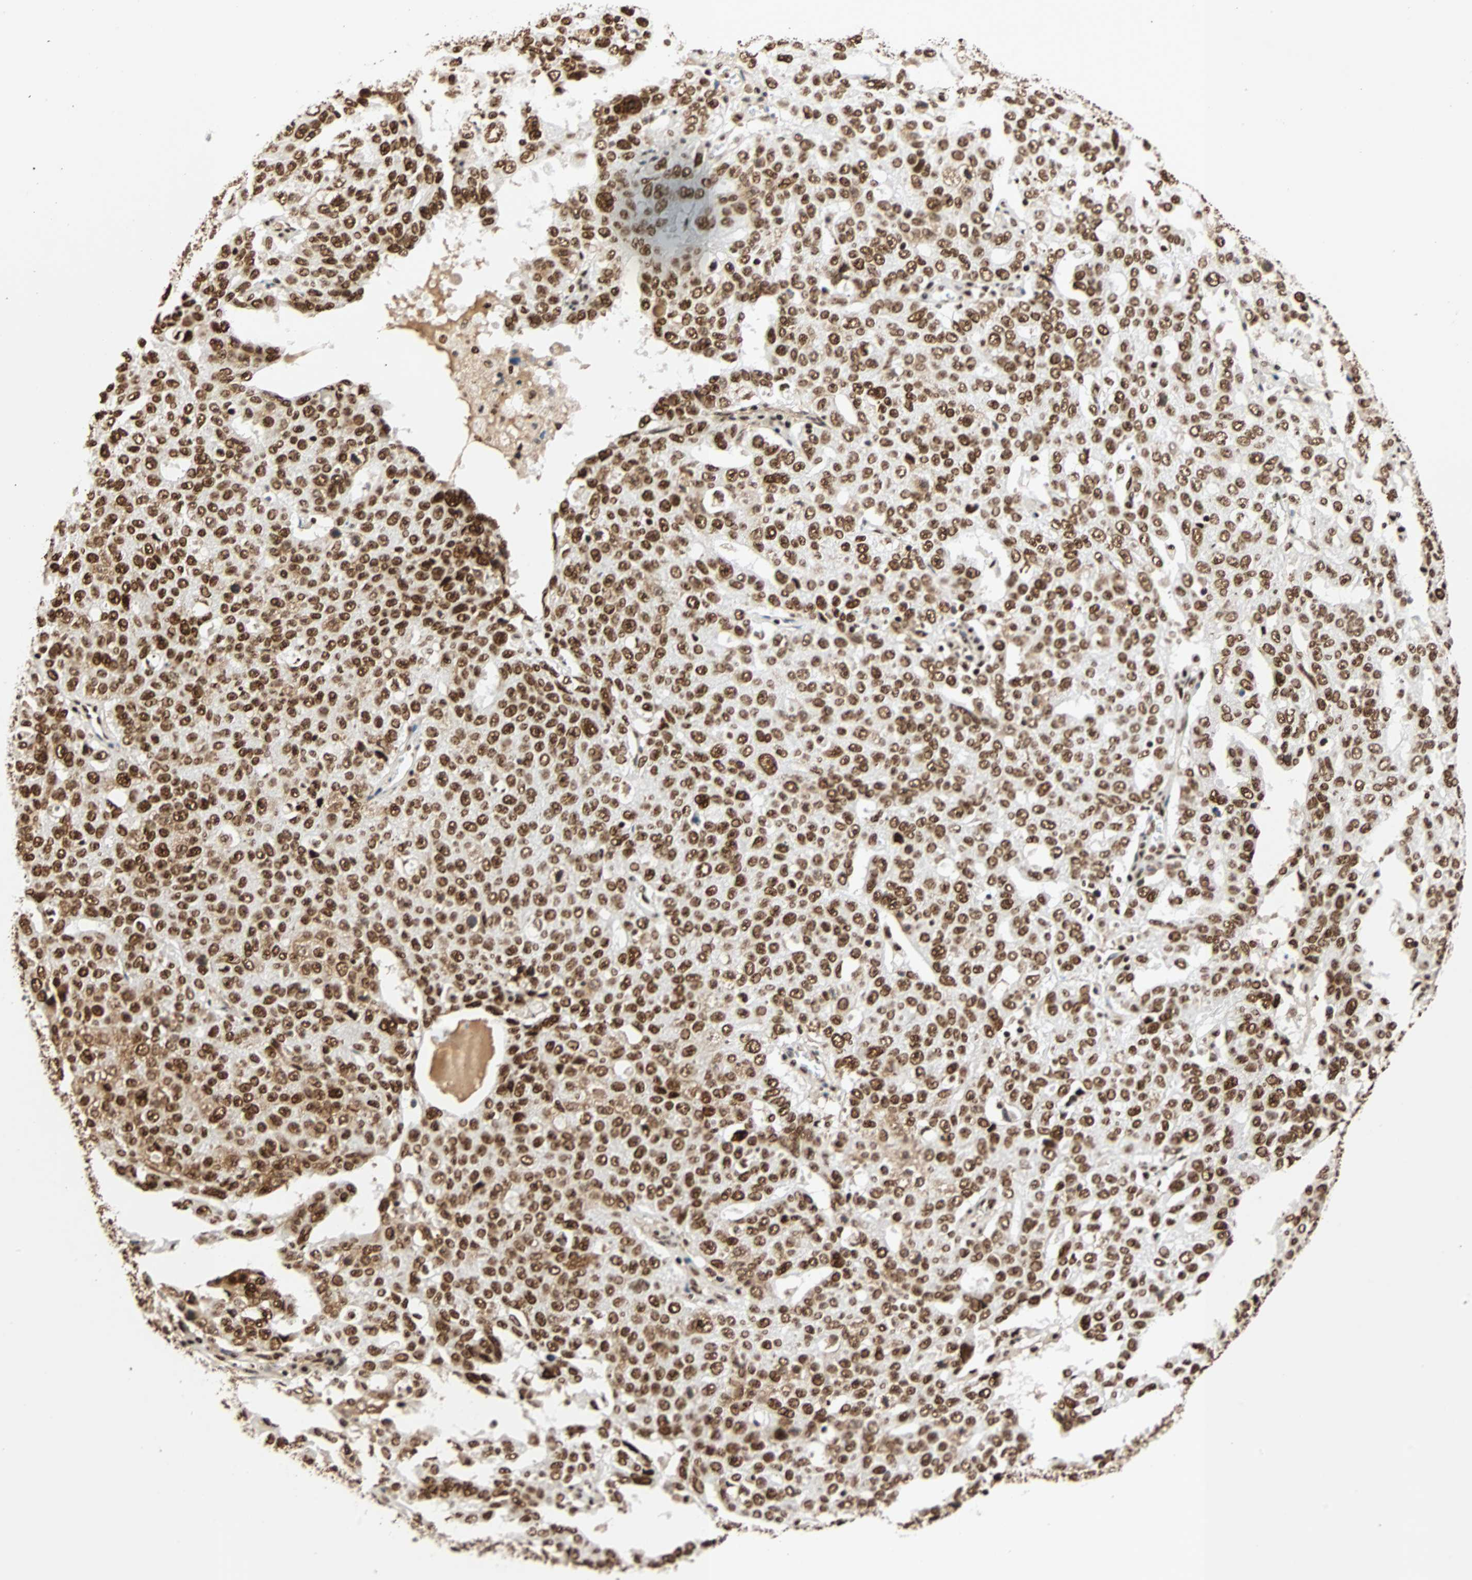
{"staining": {"intensity": "strong", "quantity": ">75%", "location": "cytoplasmic/membranous,nuclear"}, "tissue": "ovarian cancer", "cell_type": "Tumor cells", "image_type": "cancer", "snomed": [{"axis": "morphology", "description": "Carcinoma, endometroid"}, {"axis": "topography", "description": "Ovary"}], "caption": "Ovarian endometroid carcinoma stained with DAB IHC shows high levels of strong cytoplasmic/membranous and nuclear staining in approximately >75% of tumor cells.", "gene": "CDK12", "patient": {"sex": "female", "age": 62}}